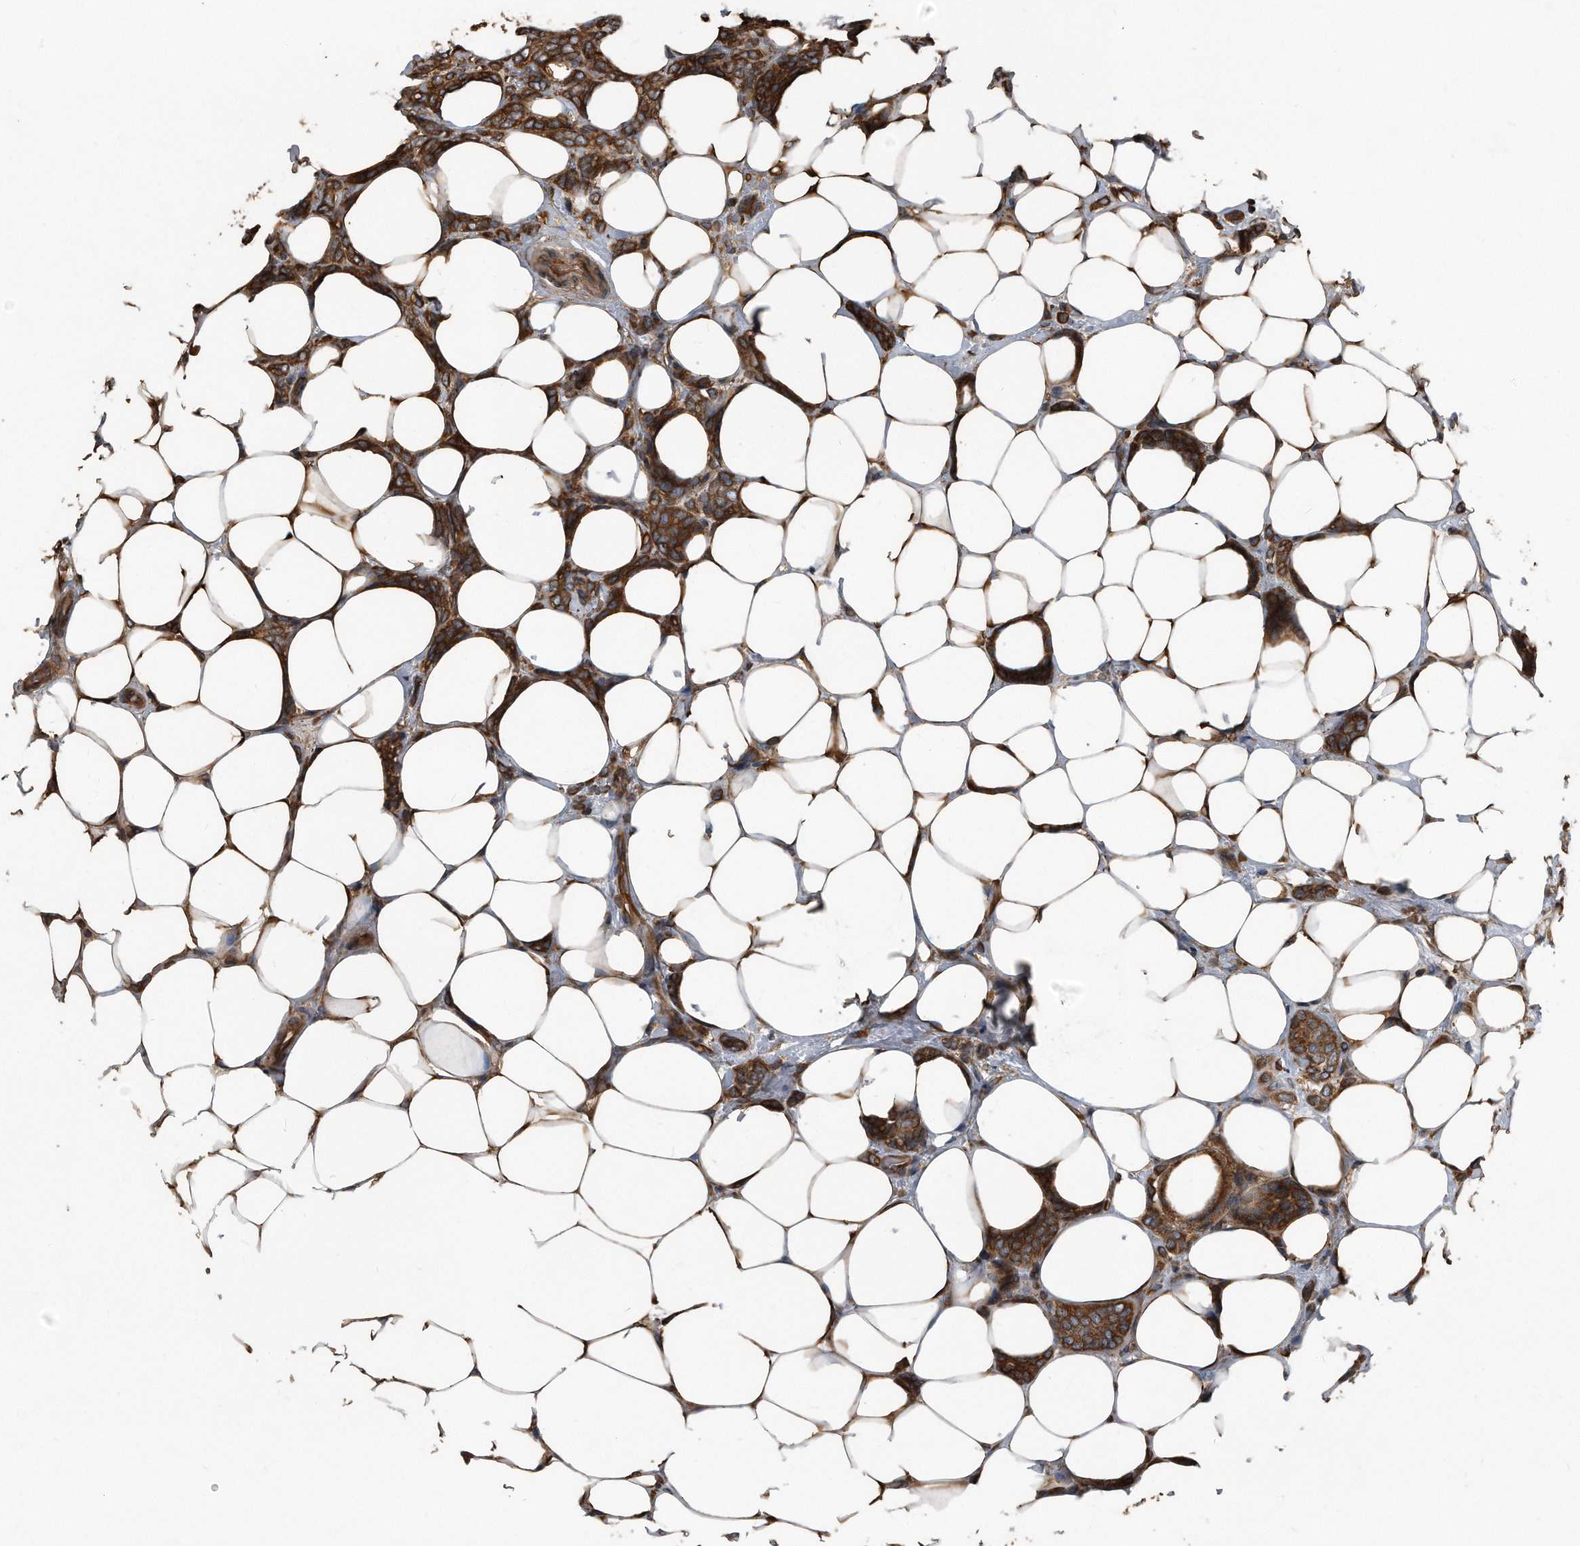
{"staining": {"intensity": "strong", "quantity": ">75%", "location": "cytoplasmic/membranous"}, "tissue": "breast cancer", "cell_type": "Tumor cells", "image_type": "cancer", "snomed": [{"axis": "morphology", "description": "Lobular carcinoma"}, {"axis": "topography", "description": "Breast"}], "caption": "An immunohistochemistry photomicrograph of tumor tissue is shown. Protein staining in brown shows strong cytoplasmic/membranous positivity in breast lobular carcinoma within tumor cells. The staining was performed using DAB (3,3'-diaminobenzidine), with brown indicating positive protein expression. Nuclei are stained blue with hematoxylin.", "gene": "FAM136A", "patient": {"sex": "female", "age": 50}}